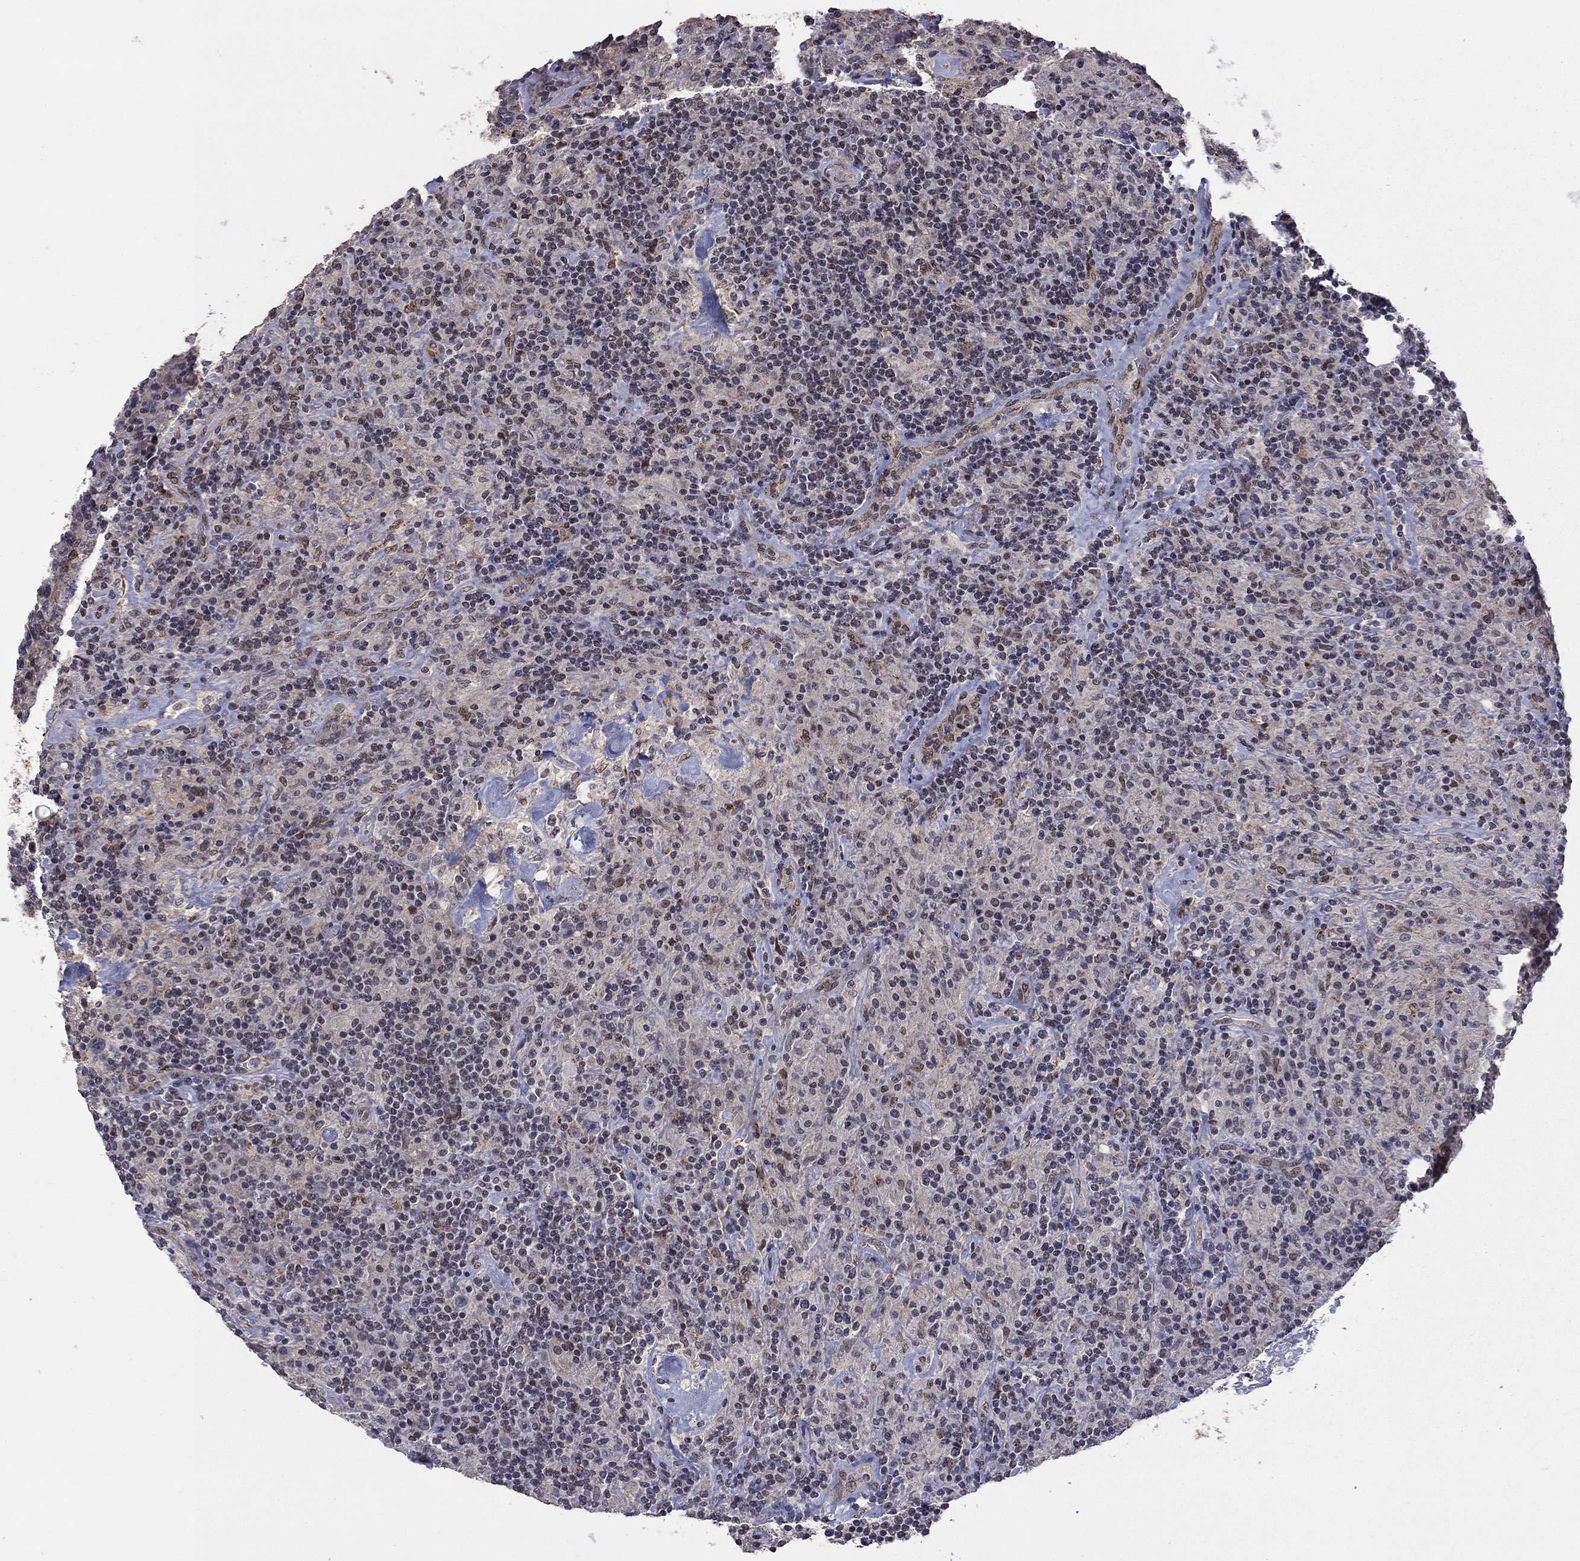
{"staining": {"intensity": "moderate", "quantity": "<25%", "location": "cytoplasmic/membranous"}, "tissue": "lymphoma", "cell_type": "Tumor cells", "image_type": "cancer", "snomed": [{"axis": "morphology", "description": "Hodgkin's disease, NOS"}, {"axis": "topography", "description": "Lymph node"}], "caption": "High-power microscopy captured an IHC histopathology image of lymphoma, revealing moderate cytoplasmic/membranous expression in about <25% of tumor cells.", "gene": "GRIA3", "patient": {"sex": "male", "age": 70}}